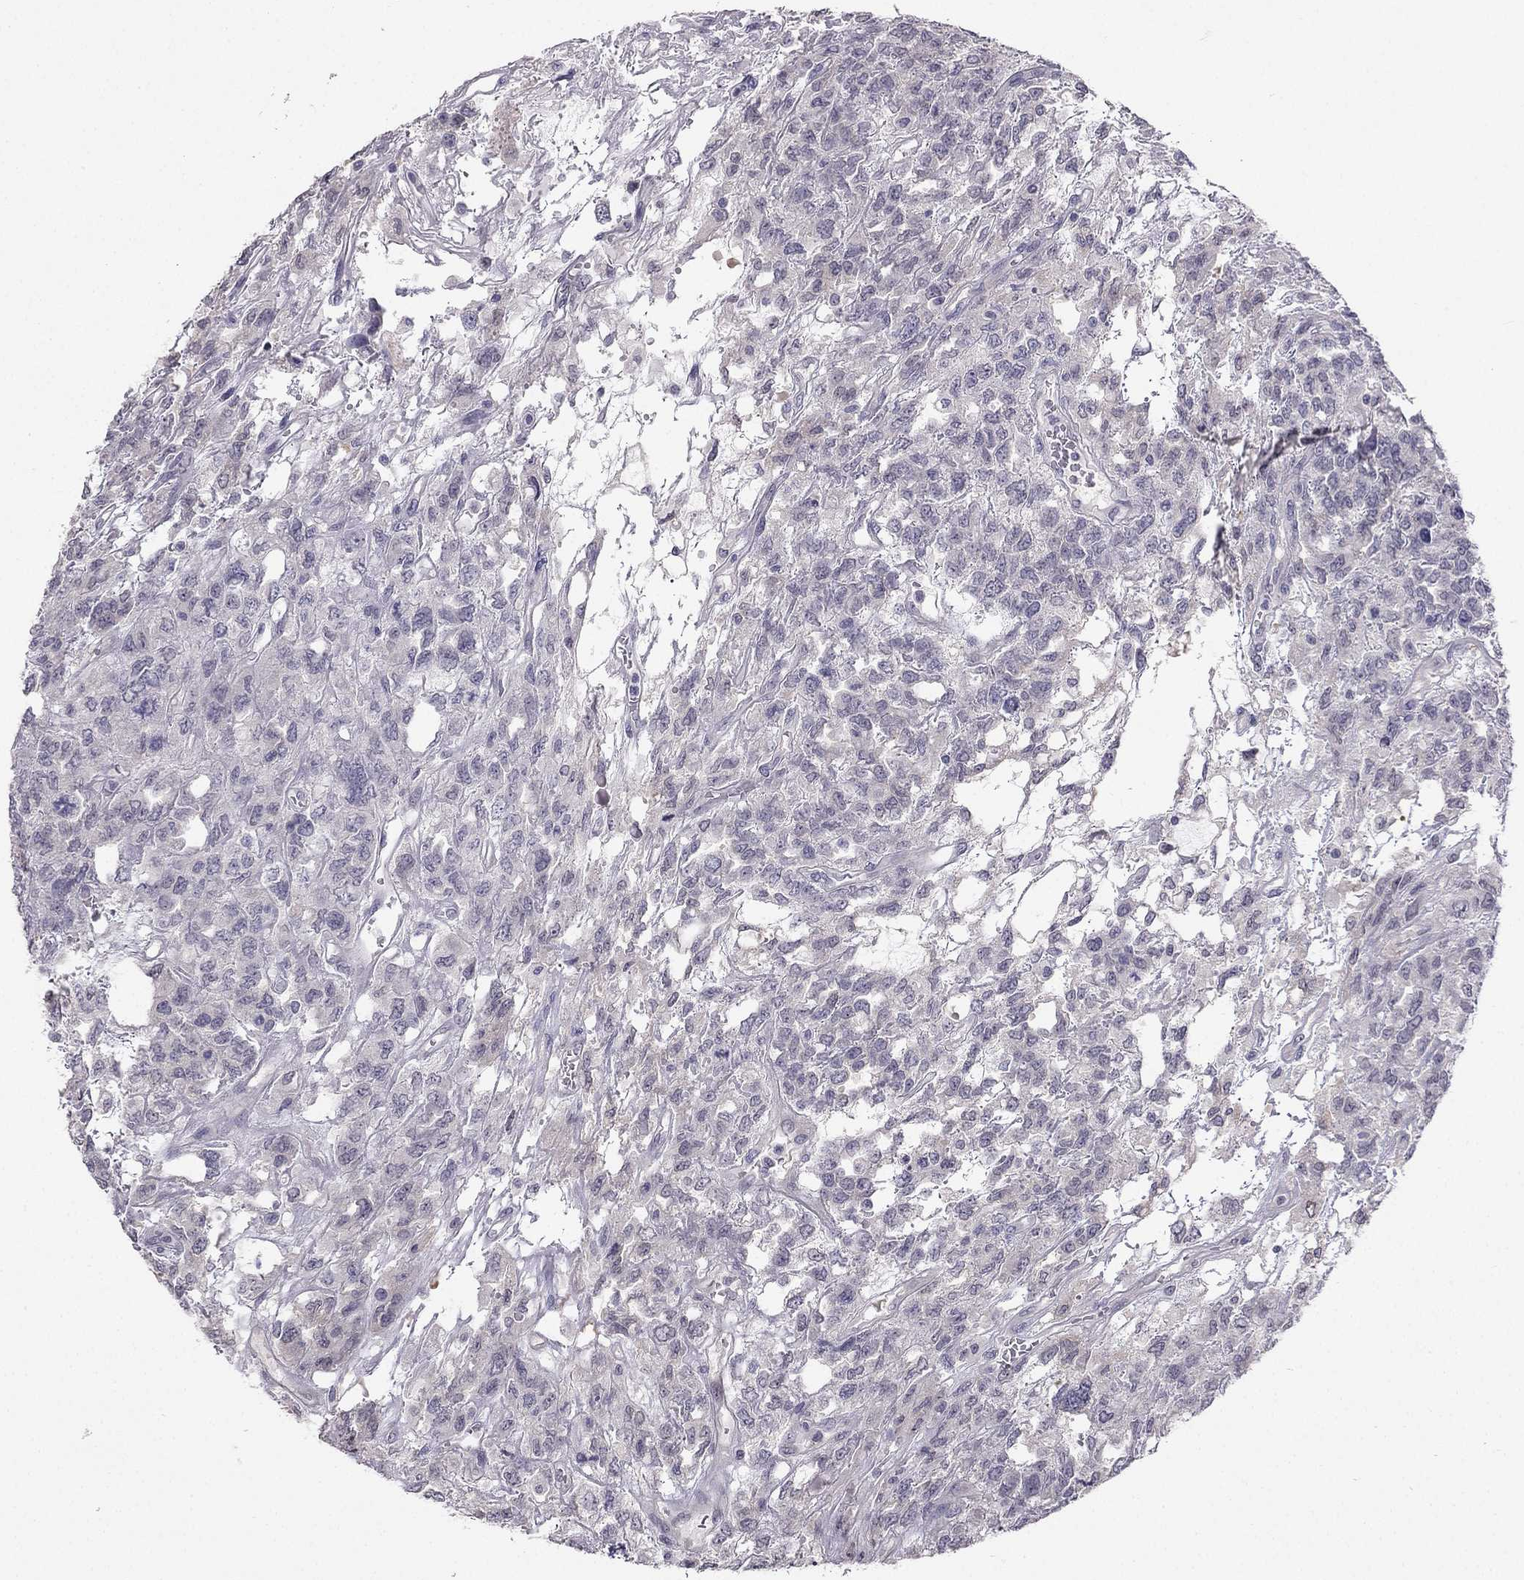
{"staining": {"intensity": "negative", "quantity": "none", "location": "none"}, "tissue": "testis cancer", "cell_type": "Tumor cells", "image_type": "cancer", "snomed": [{"axis": "morphology", "description": "Seminoma, NOS"}, {"axis": "topography", "description": "Testis"}], "caption": "The immunohistochemistry (IHC) histopathology image has no significant expression in tumor cells of testis seminoma tissue.", "gene": "C16orf89", "patient": {"sex": "male", "age": 52}}